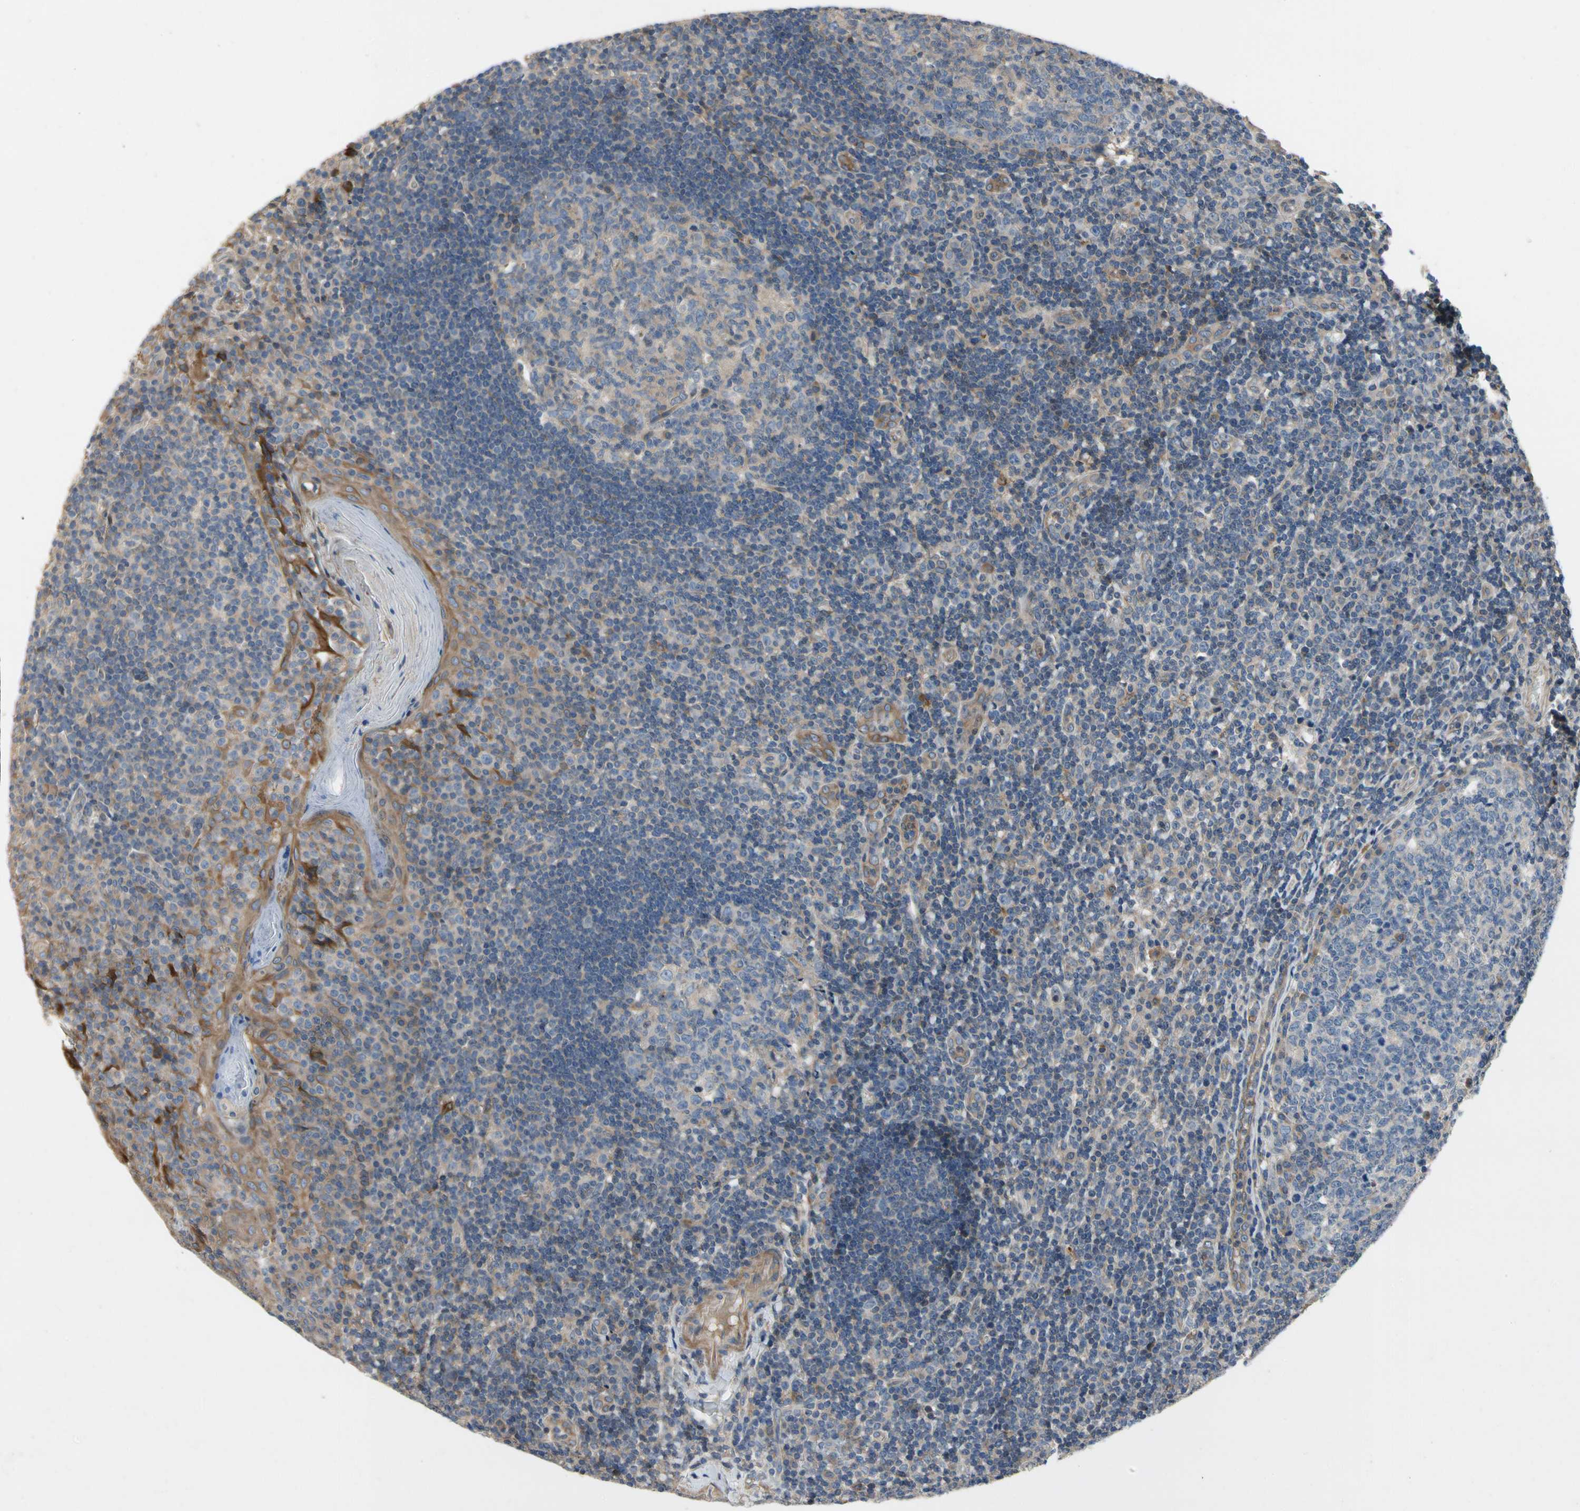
{"staining": {"intensity": "moderate", "quantity": "<25%", "location": "cytoplasmic/membranous"}, "tissue": "tonsil", "cell_type": "Germinal center cells", "image_type": "normal", "snomed": [{"axis": "morphology", "description": "Normal tissue, NOS"}, {"axis": "topography", "description": "Tonsil"}], "caption": "An IHC histopathology image of normal tissue is shown. Protein staining in brown highlights moderate cytoplasmic/membranous positivity in tonsil within germinal center cells.", "gene": "CRTAC1", "patient": {"sex": "female", "age": 40}}